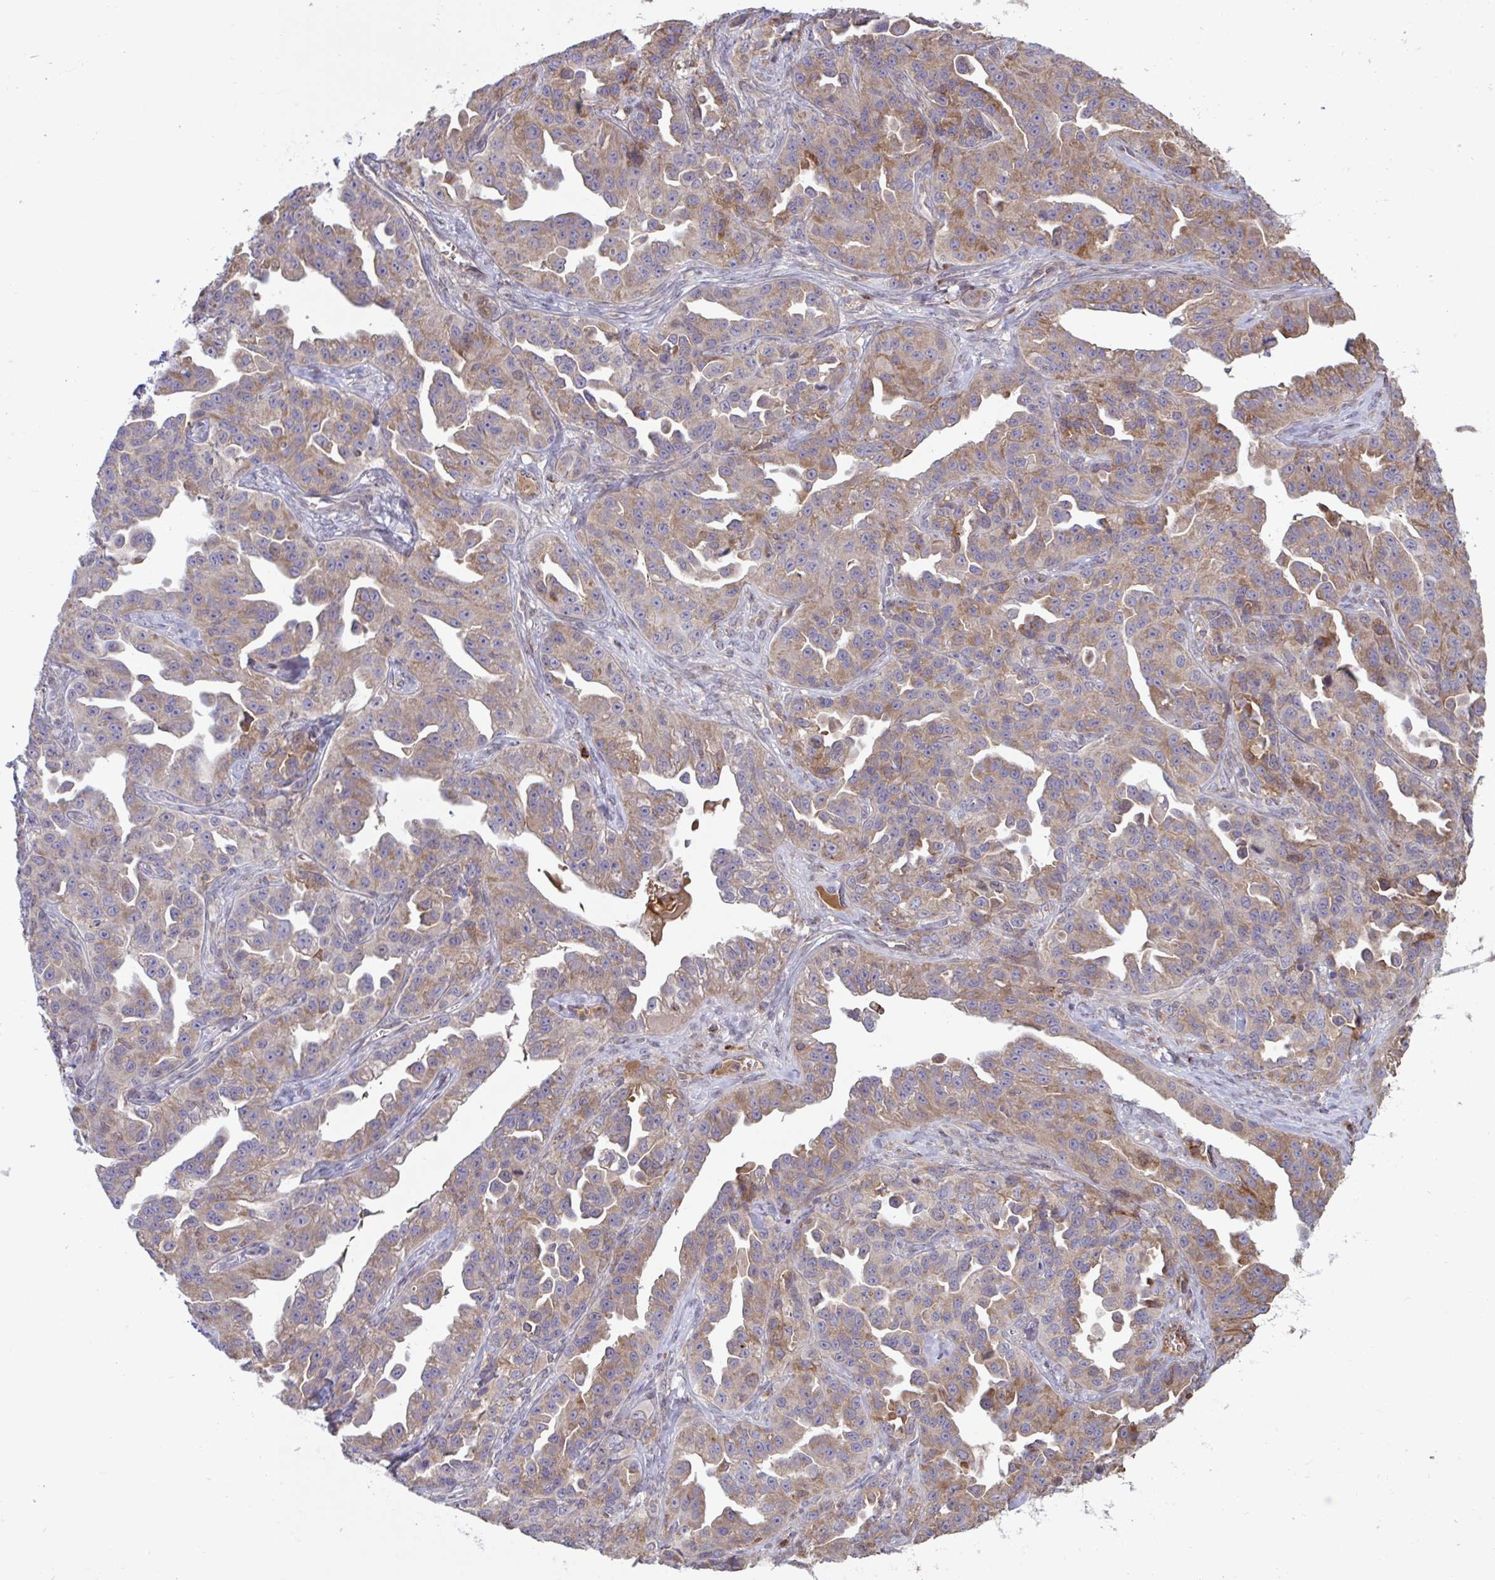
{"staining": {"intensity": "moderate", "quantity": "25%-75%", "location": "cytoplasmic/membranous"}, "tissue": "ovarian cancer", "cell_type": "Tumor cells", "image_type": "cancer", "snomed": [{"axis": "morphology", "description": "Cystadenocarcinoma, serous, NOS"}, {"axis": "topography", "description": "Ovary"}], "caption": "A medium amount of moderate cytoplasmic/membranous expression is present in about 25%-75% of tumor cells in serous cystadenocarcinoma (ovarian) tissue.", "gene": "IL1R1", "patient": {"sex": "female", "age": 75}}